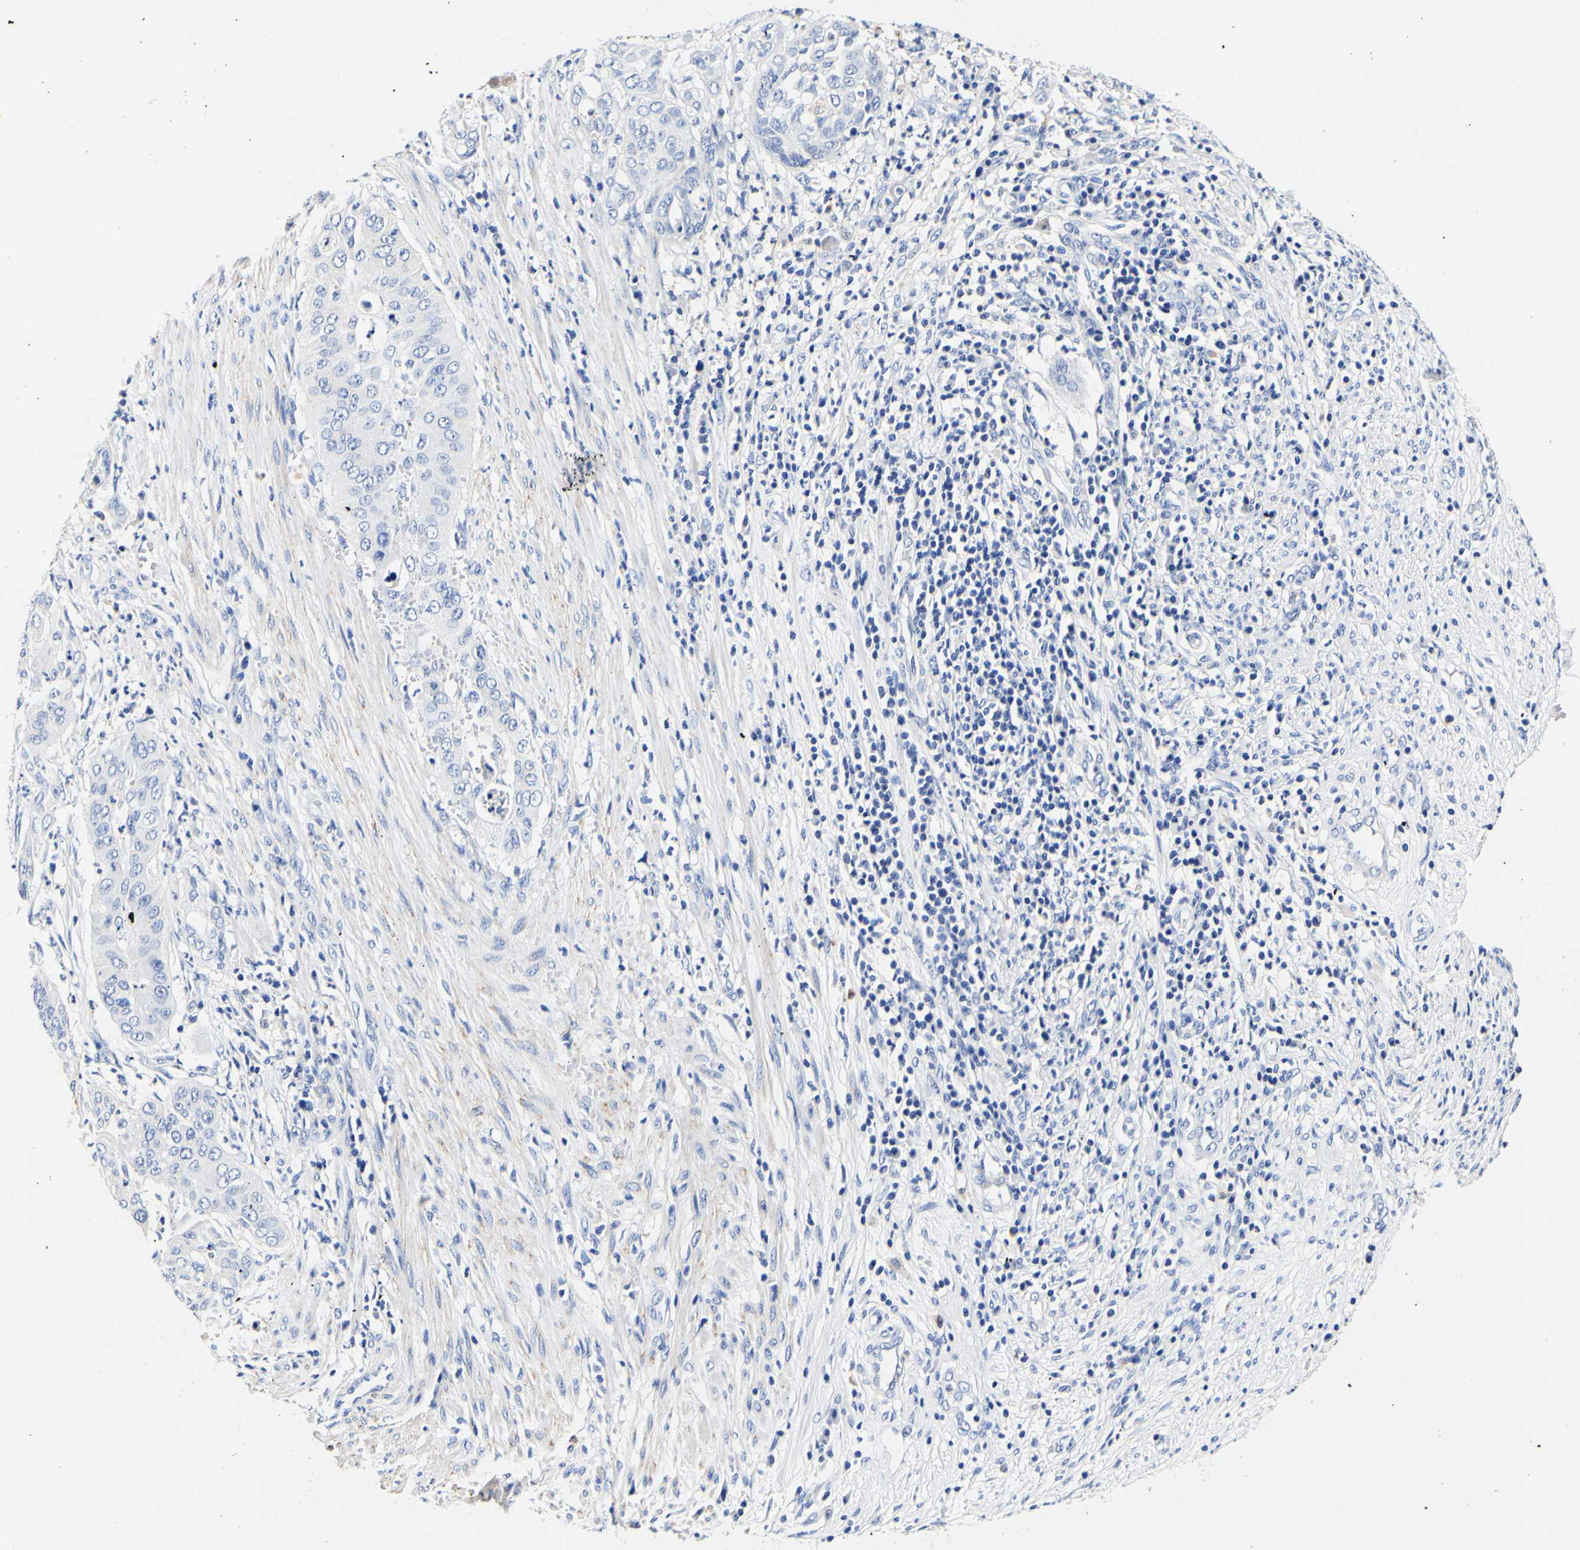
{"staining": {"intensity": "negative", "quantity": "none", "location": "none"}, "tissue": "cervical cancer", "cell_type": "Tumor cells", "image_type": "cancer", "snomed": [{"axis": "morphology", "description": "Normal tissue, NOS"}, {"axis": "morphology", "description": "Squamous cell carcinoma, NOS"}, {"axis": "topography", "description": "Cervix"}], "caption": "An immunohistochemistry (IHC) histopathology image of squamous cell carcinoma (cervical) is shown. There is no staining in tumor cells of squamous cell carcinoma (cervical).", "gene": "CAMK4", "patient": {"sex": "female", "age": 39}}